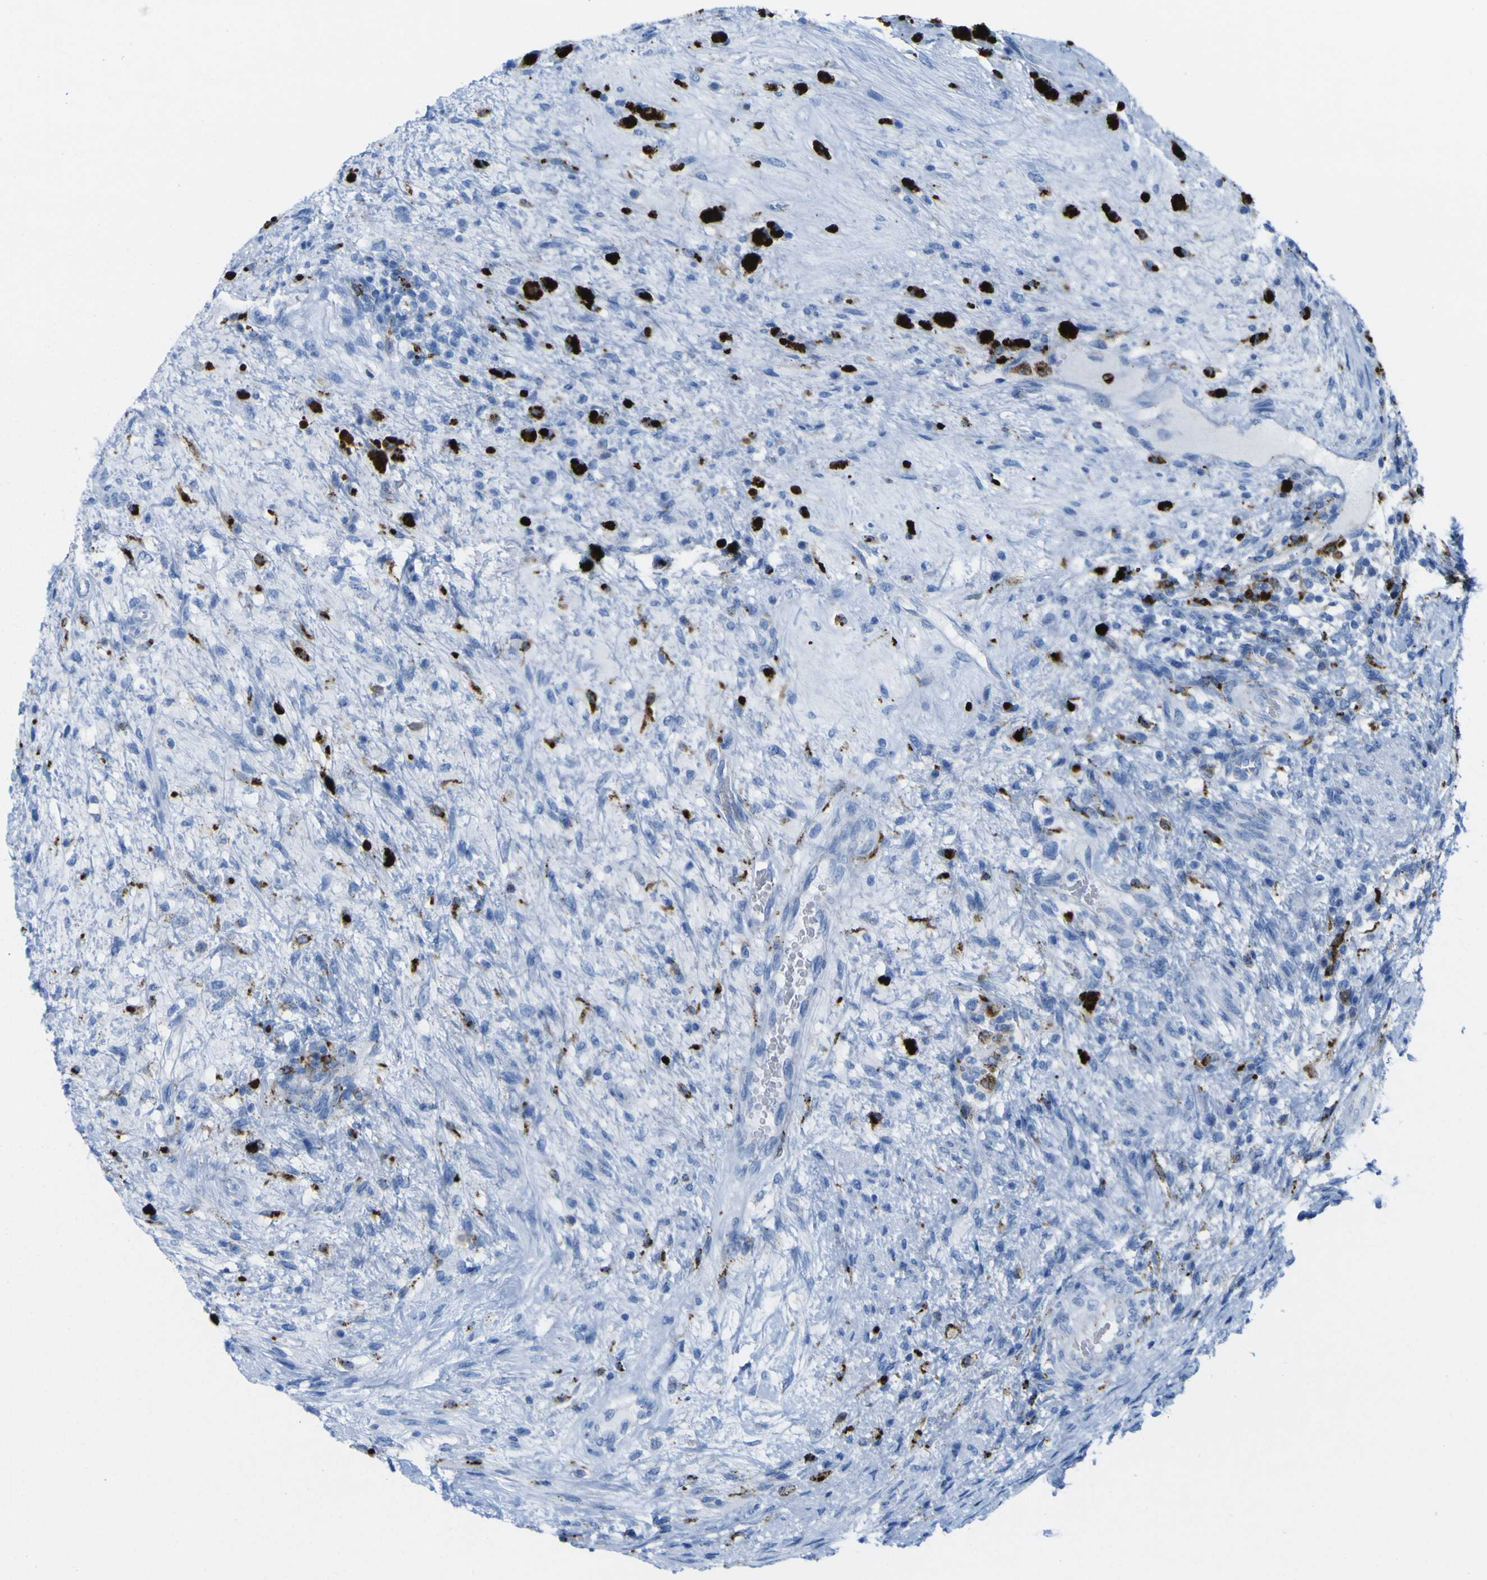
{"staining": {"intensity": "strong", "quantity": "<25%", "location": "cytoplasmic/membranous"}, "tissue": "testis cancer", "cell_type": "Tumor cells", "image_type": "cancer", "snomed": [{"axis": "morphology", "description": "Carcinoma, Embryonal, NOS"}, {"axis": "topography", "description": "Testis"}], "caption": "This is an image of immunohistochemistry (IHC) staining of testis cancer (embryonal carcinoma), which shows strong expression in the cytoplasmic/membranous of tumor cells.", "gene": "PLD3", "patient": {"sex": "male", "age": 26}}